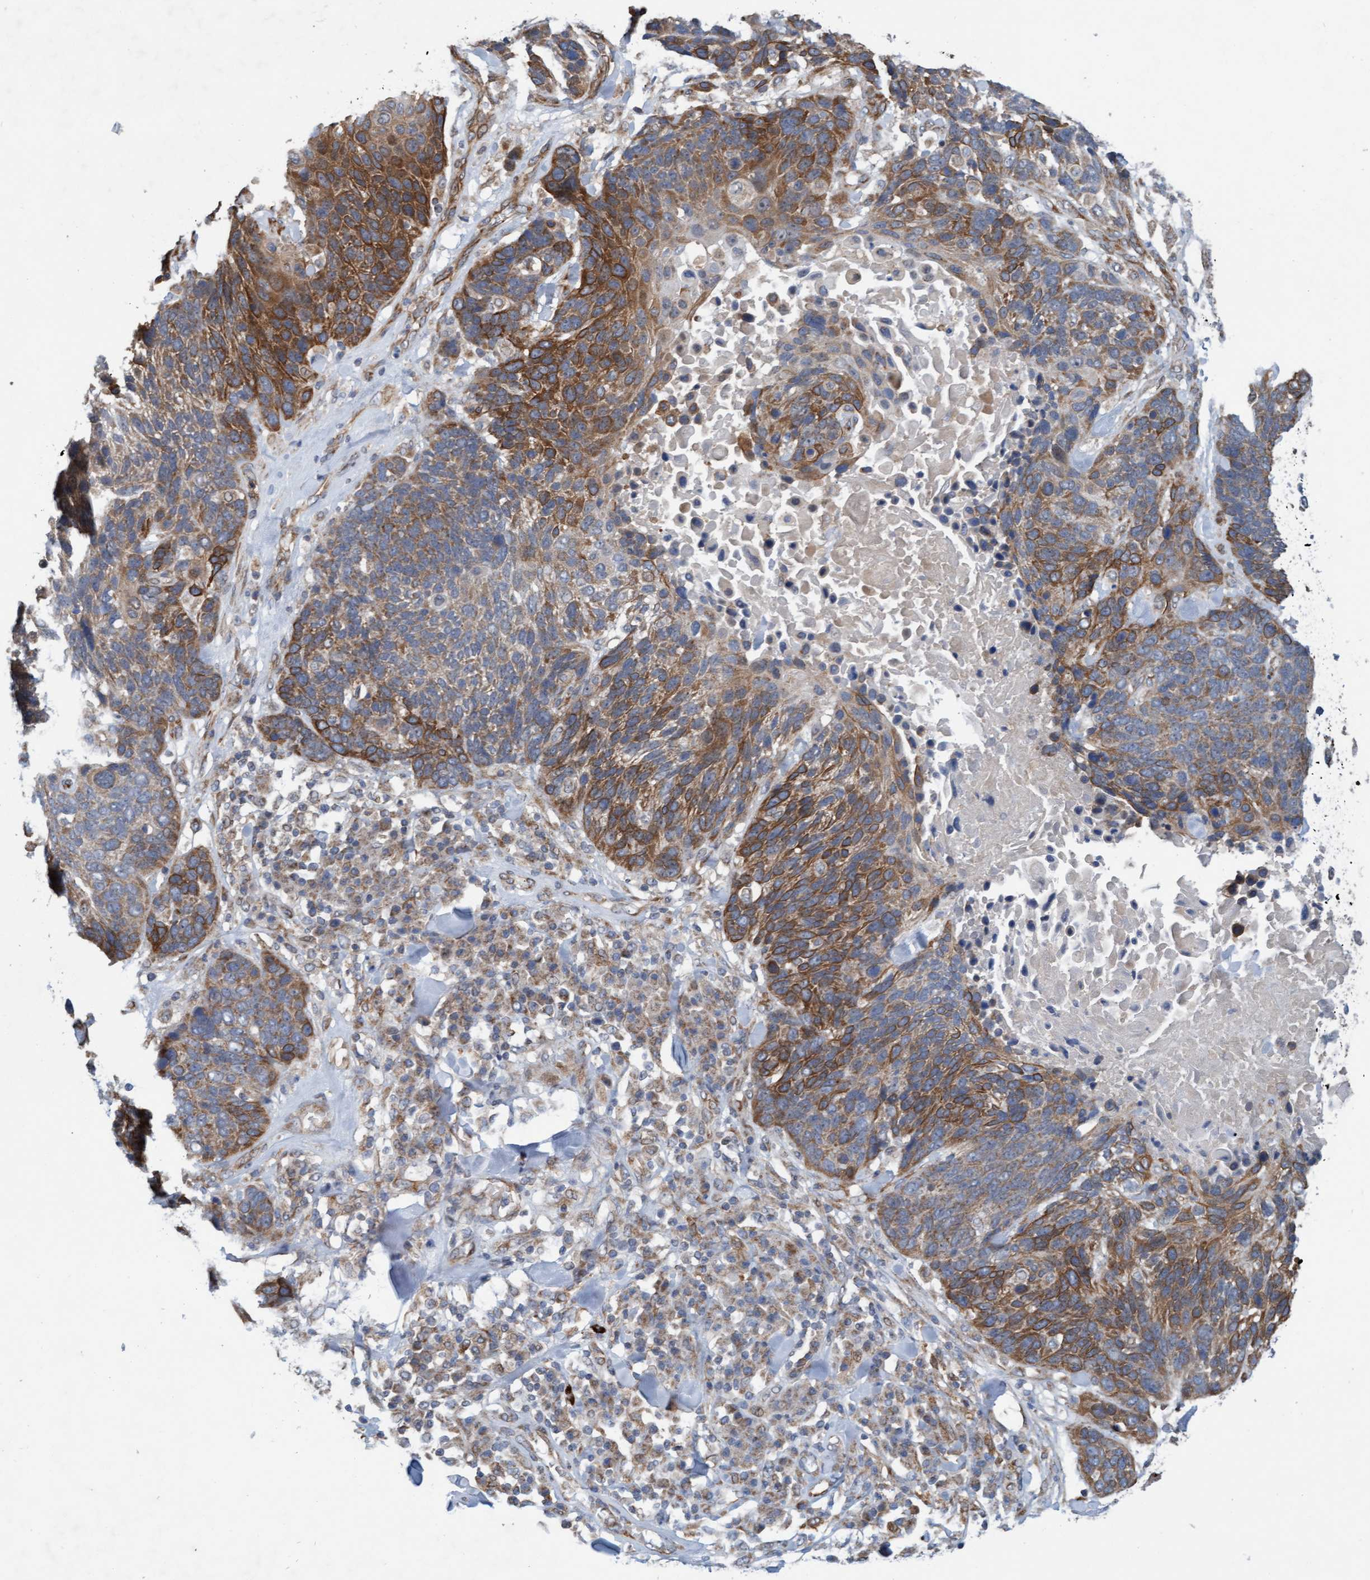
{"staining": {"intensity": "strong", "quantity": "25%-75%", "location": "cytoplasmic/membranous"}, "tissue": "lung cancer", "cell_type": "Tumor cells", "image_type": "cancer", "snomed": [{"axis": "morphology", "description": "Squamous cell carcinoma, NOS"}, {"axis": "topography", "description": "Lung"}], "caption": "There is high levels of strong cytoplasmic/membranous expression in tumor cells of lung squamous cell carcinoma, as demonstrated by immunohistochemical staining (brown color).", "gene": "ZNF566", "patient": {"sex": "male", "age": 65}}